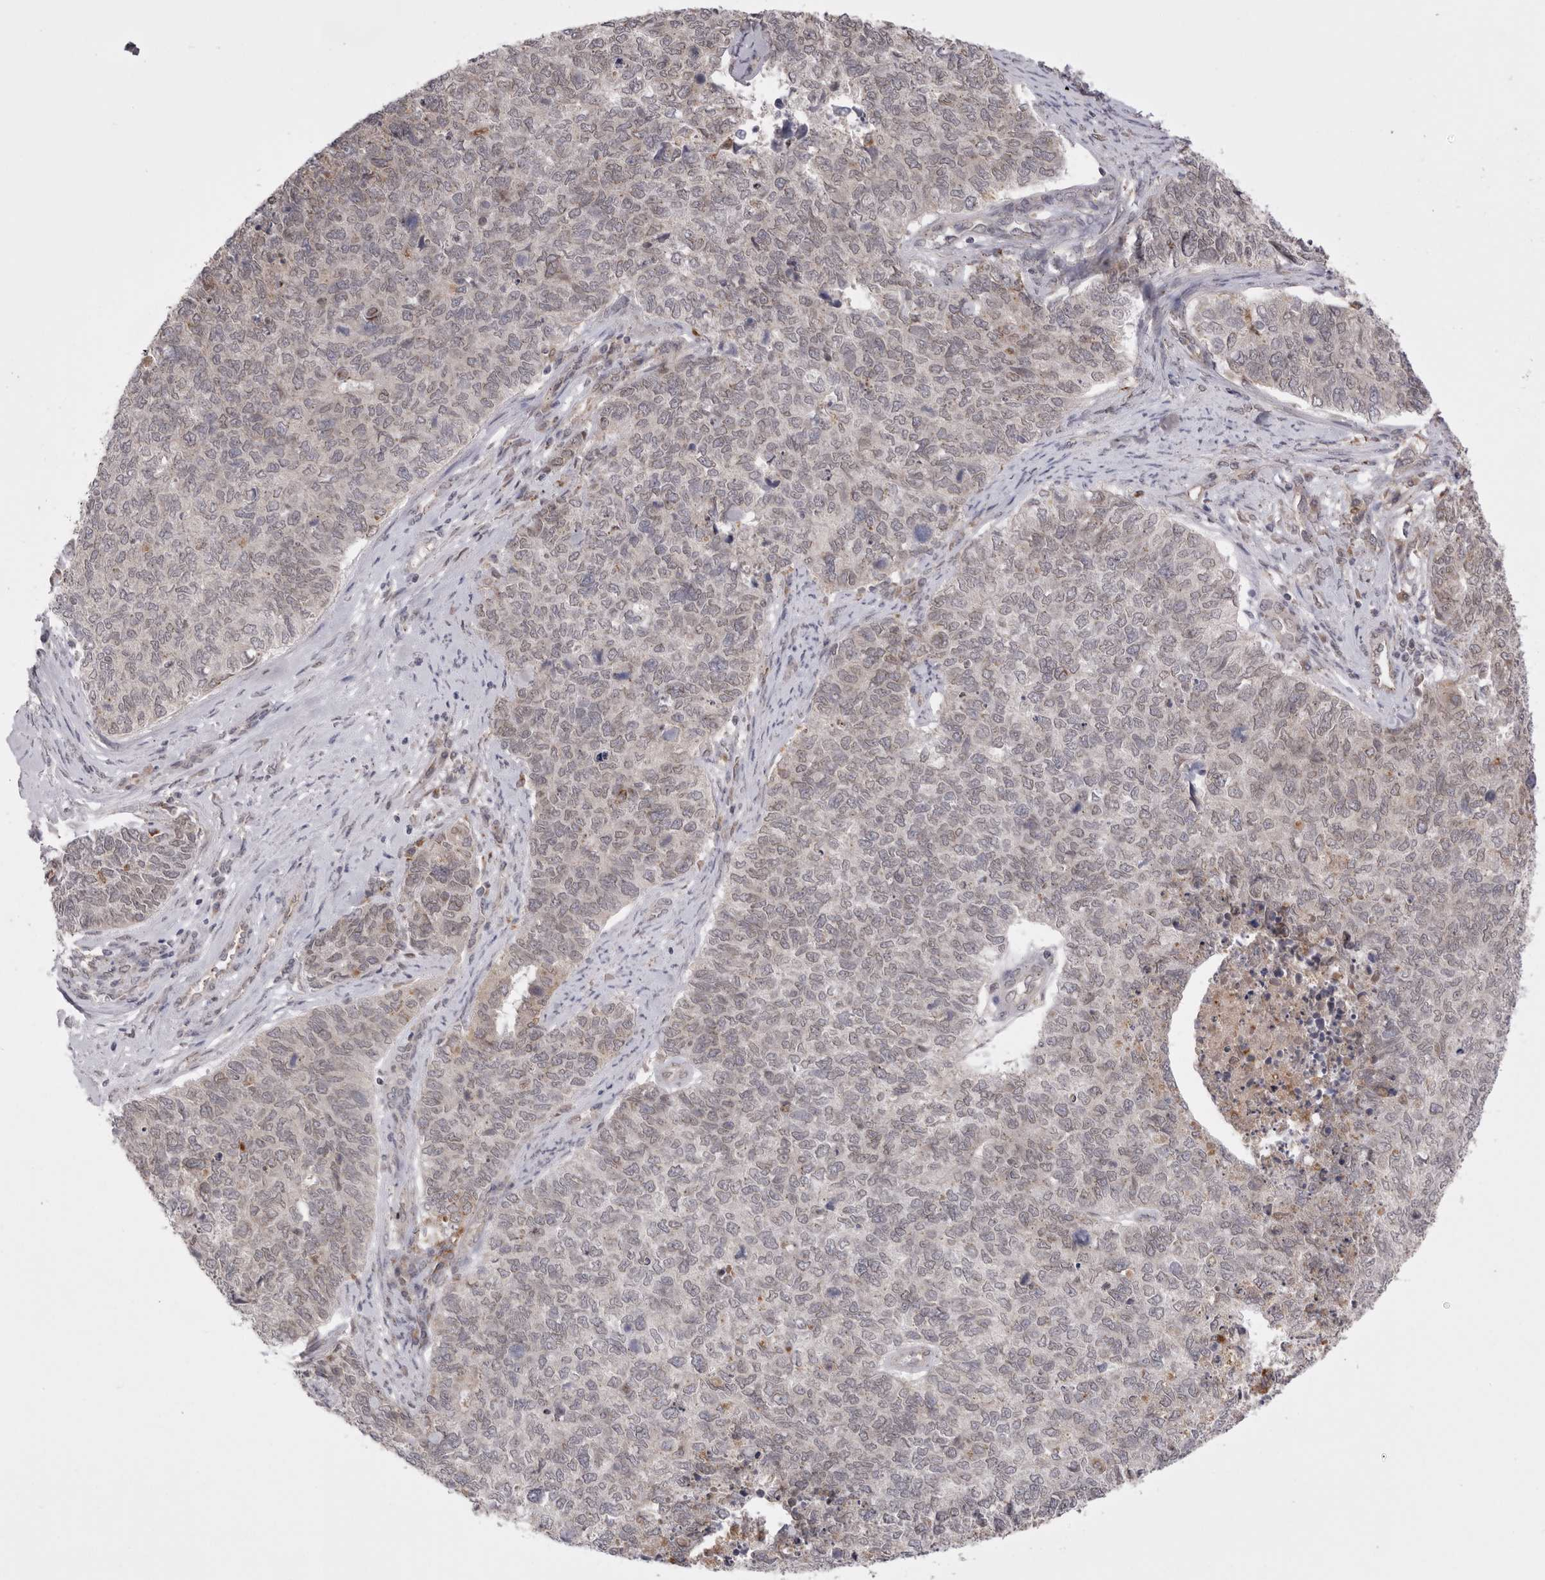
{"staining": {"intensity": "weak", "quantity": "<25%", "location": "nuclear"}, "tissue": "cervical cancer", "cell_type": "Tumor cells", "image_type": "cancer", "snomed": [{"axis": "morphology", "description": "Squamous cell carcinoma, NOS"}, {"axis": "topography", "description": "Cervix"}], "caption": "This is a micrograph of IHC staining of cervical cancer (squamous cell carcinoma), which shows no expression in tumor cells. (DAB (3,3'-diaminobenzidine) IHC visualized using brightfield microscopy, high magnification).", "gene": "TLR3", "patient": {"sex": "female", "age": 63}}